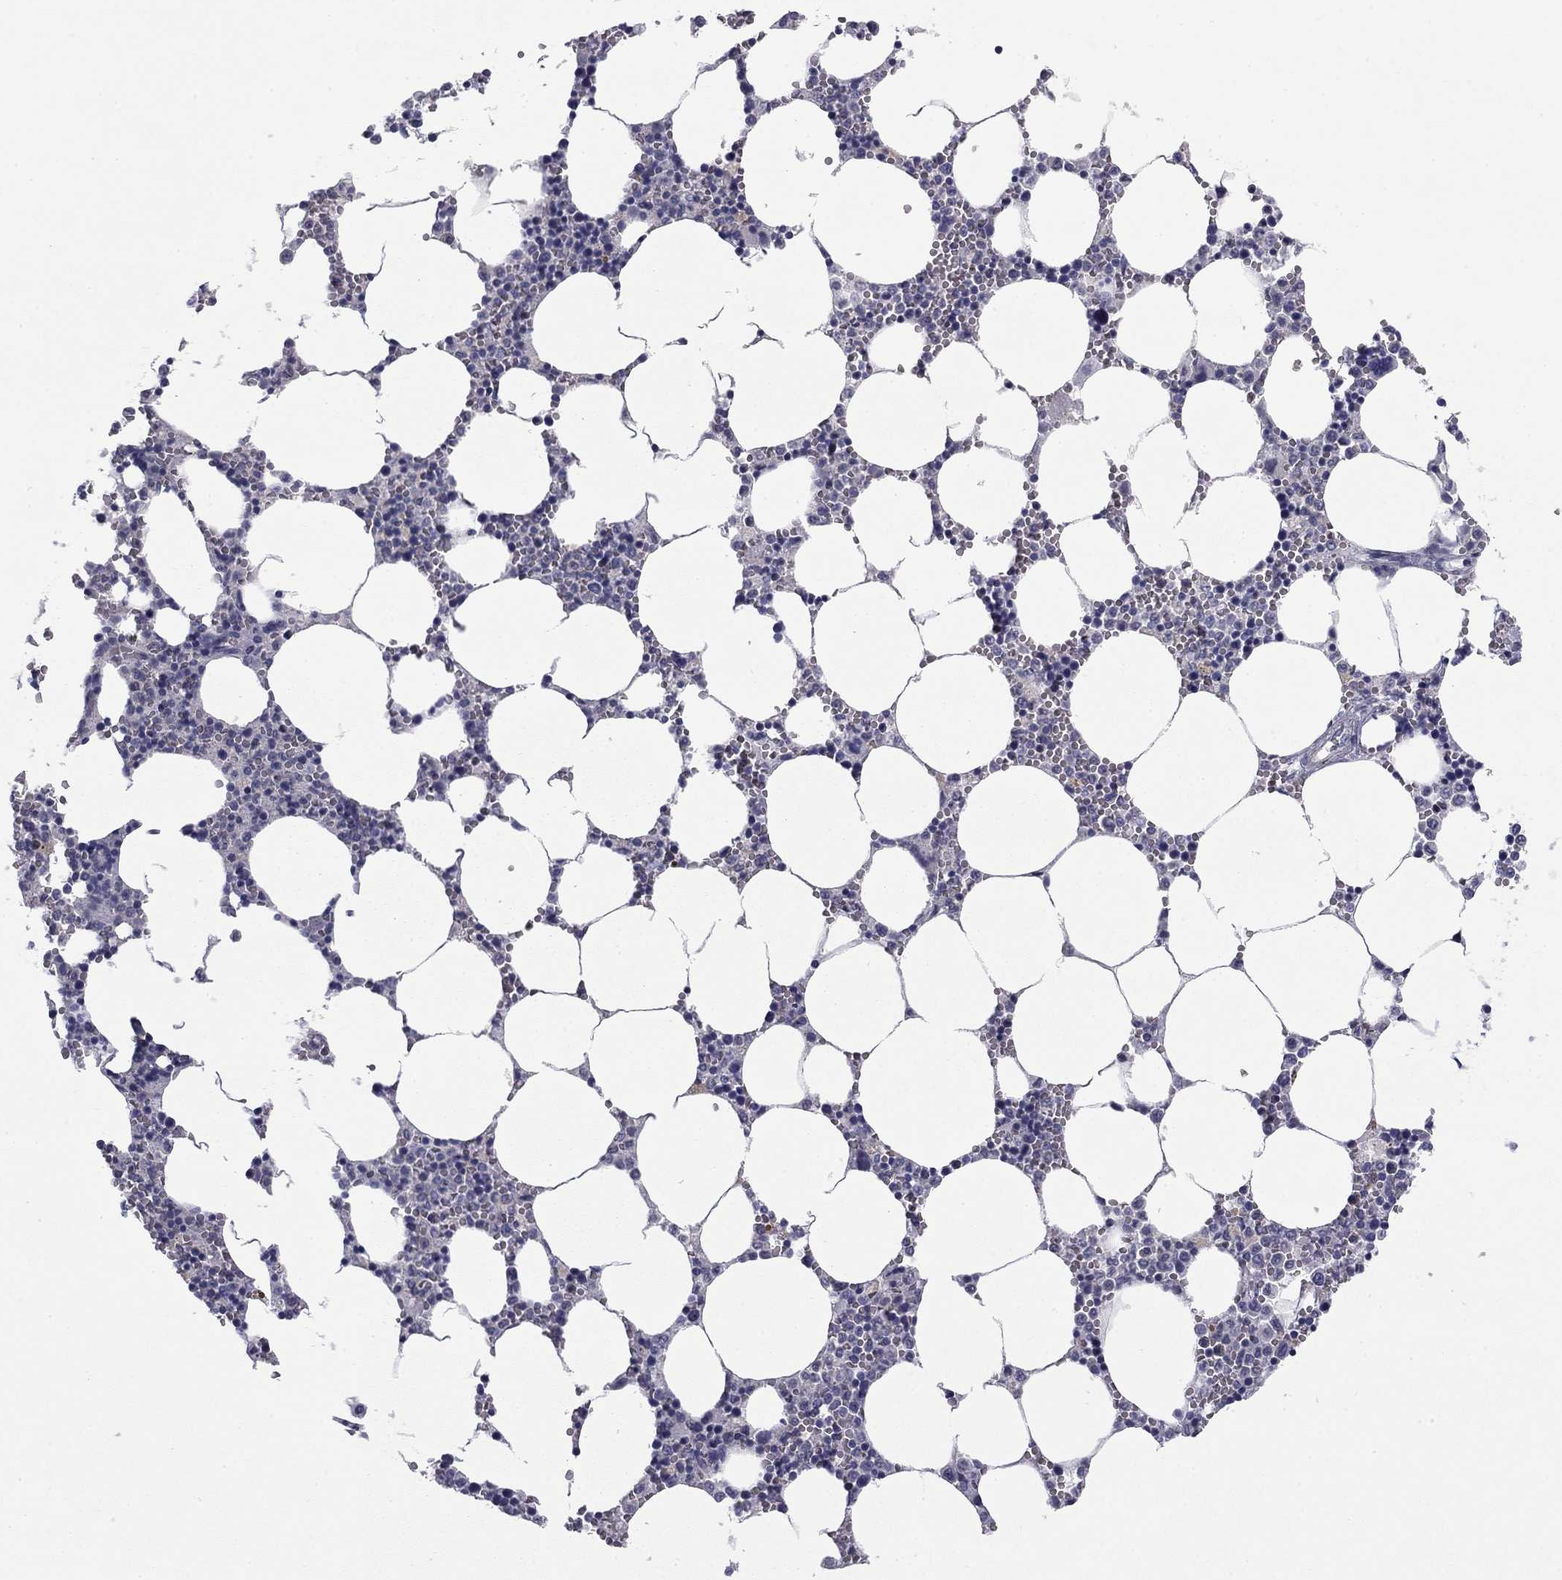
{"staining": {"intensity": "negative", "quantity": "none", "location": "none"}, "tissue": "bone marrow", "cell_type": "Hematopoietic cells", "image_type": "normal", "snomed": [{"axis": "morphology", "description": "Normal tissue, NOS"}, {"axis": "topography", "description": "Bone marrow"}], "caption": "A micrograph of bone marrow stained for a protein demonstrates no brown staining in hematopoietic cells. (Brightfield microscopy of DAB IHC at high magnification).", "gene": "TFAP2B", "patient": {"sex": "female", "age": 64}}